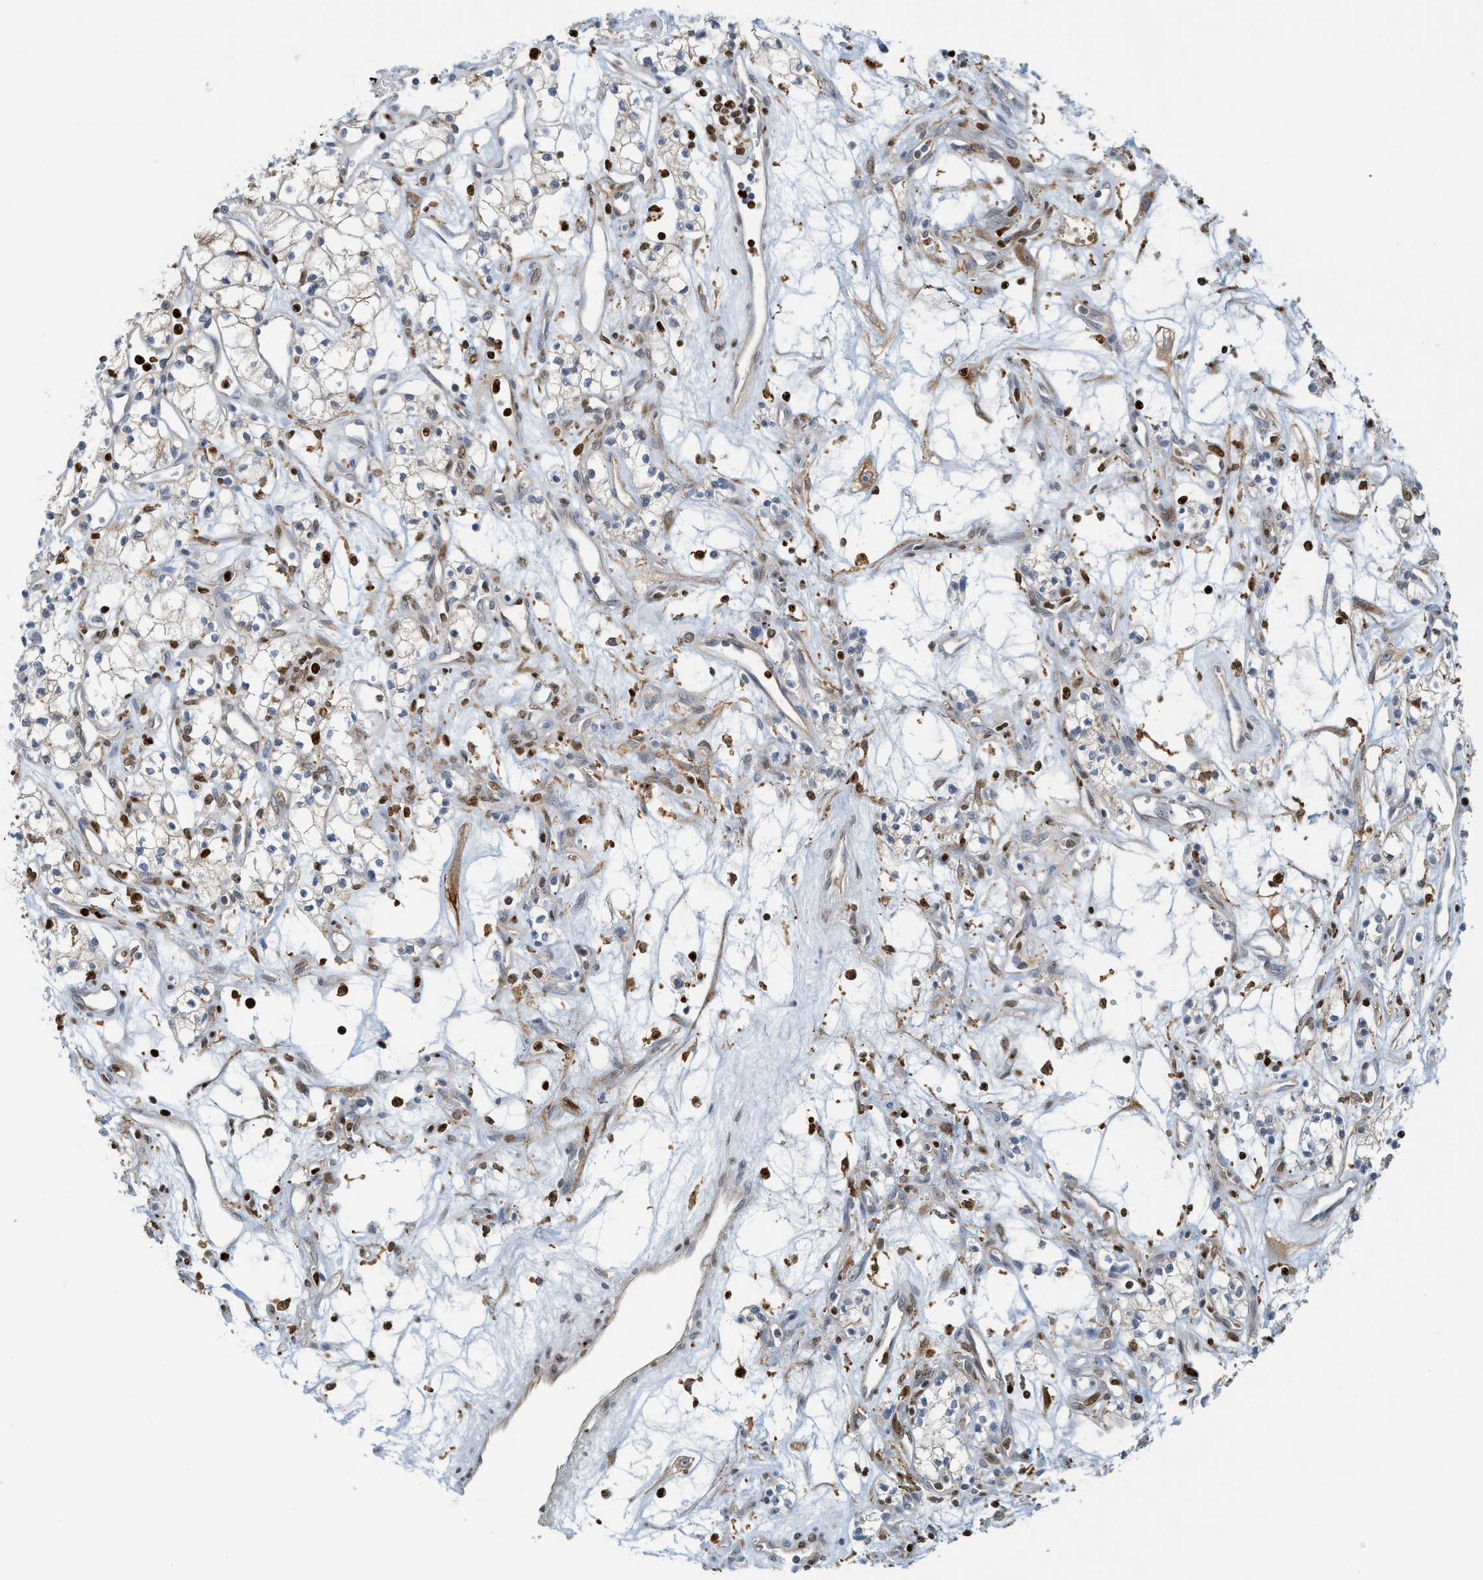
{"staining": {"intensity": "moderate", "quantity": "<25%", "location": "nuclear"}, "tissue": "renal cancer", "cell_type": "Tumor cells", "image_type": "cancer", "snomed": [{"axis": "morphology", "description": "Adenocarcinoma, NOS"}, {"axis": "topography", "description": "Kidney"}], "caption": "This photomicrograph reveals immunohistochemistry staining of human renal cancer, with low moderate nuclear positivity in about <25% of tumor cells.", "gene": "SH3D19", "patient": {"sex": "male", "age": 59}}